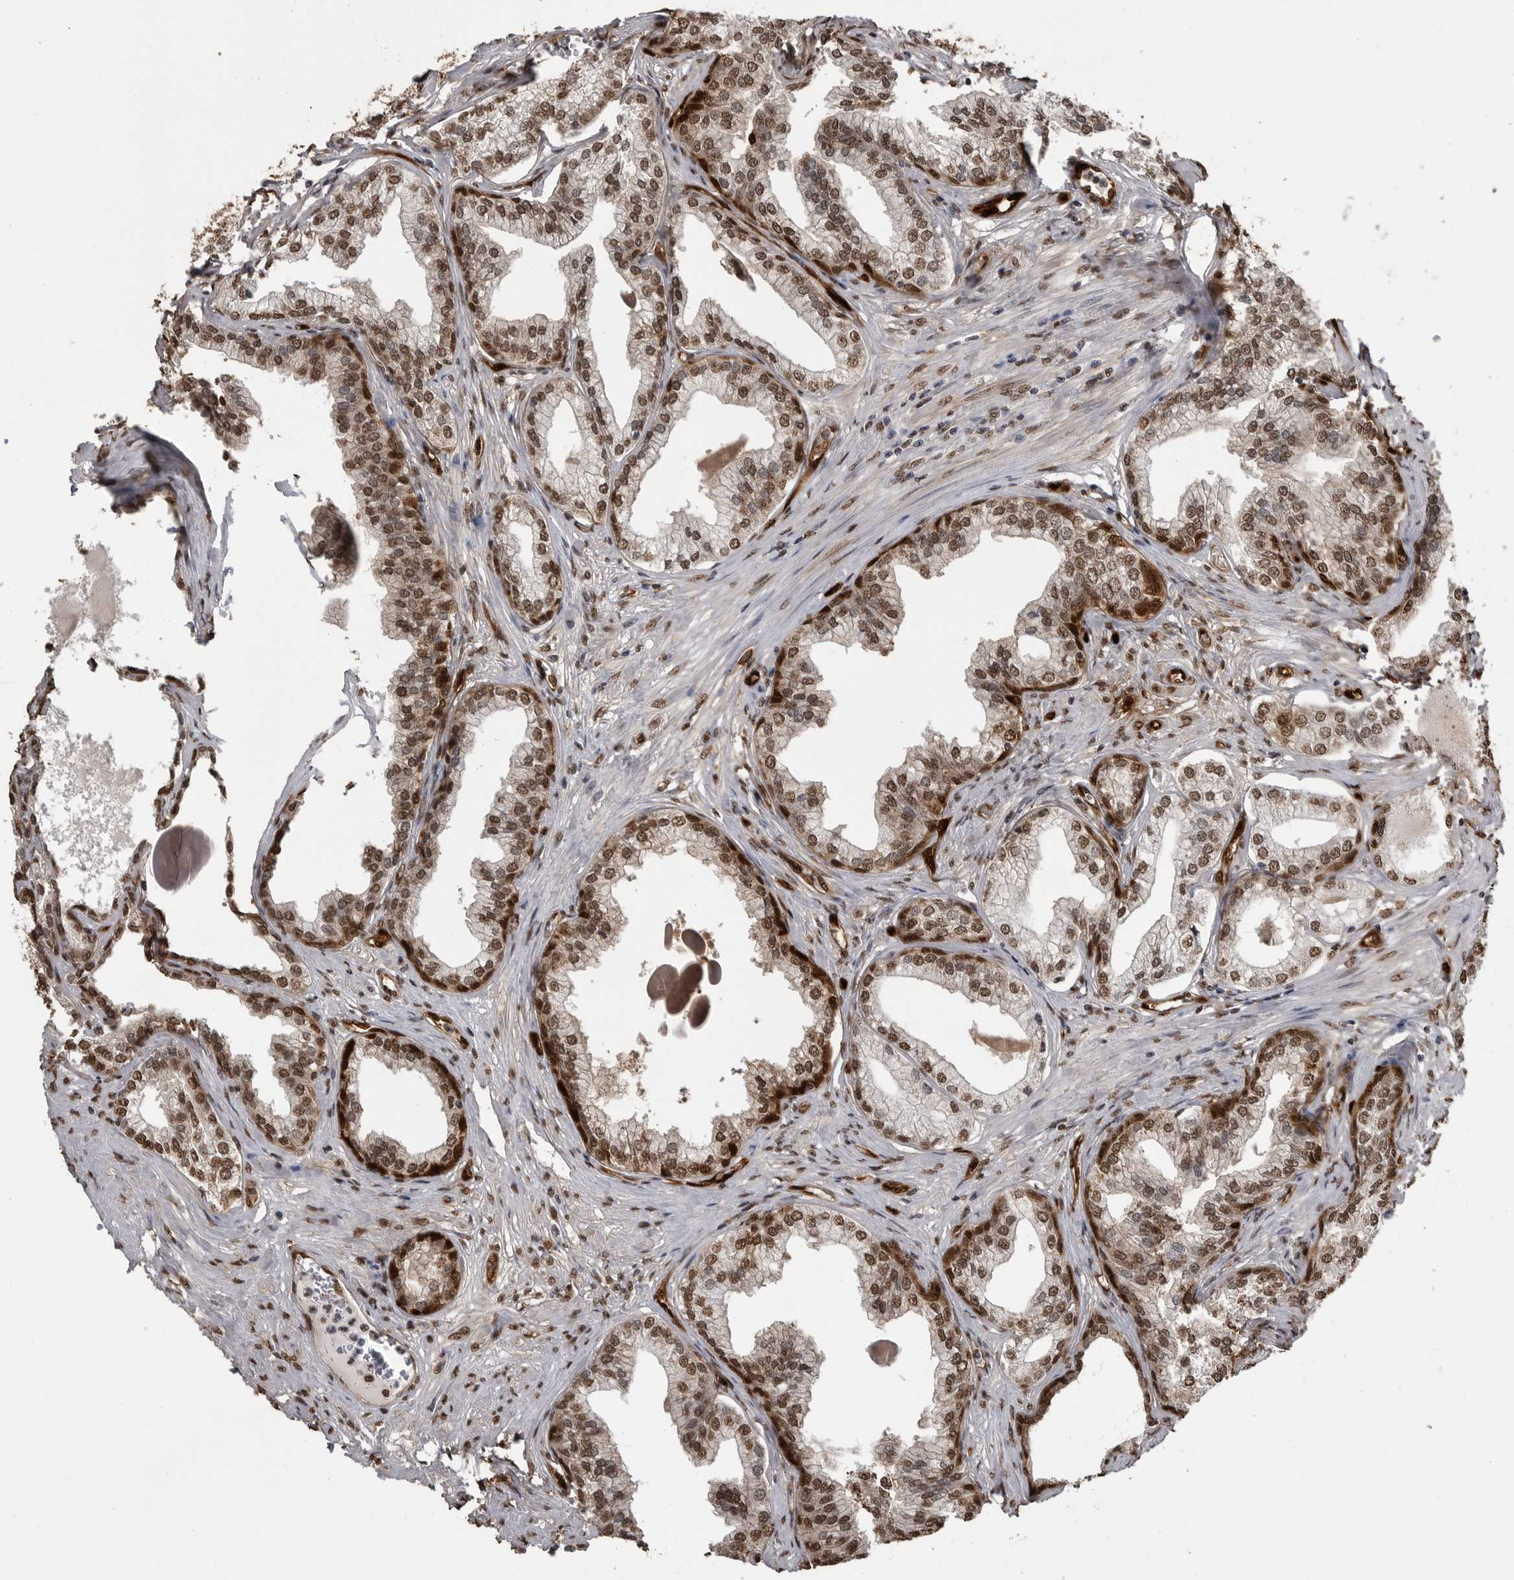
{"staining": {"intensity": "strong", "quantity": ">75%", "location": "cytoplasmic/membranous,nuclear"}, "tissue": "prostate", "cell_type": "Glandular cells", "image_type": "normal", "snomed": [{"axis": "morphology", "description": "Normal tissue, NOS"}, {"axis": "morphology", "description": "Urothelial carcinoma, Low grade"}, {"axis": "topography", "description": "Urinary bladder"}, {"axis": "topography", "description": "Prostate"}], "caption": "DAB immunohistochemical staining of normal prostate demonstrates strong cytoplasmic/membranous,nuclear protein staining in about >75% of glandular cells.", "gene": "SMAD2", "patient": {"sex": "male", "age": 60}}